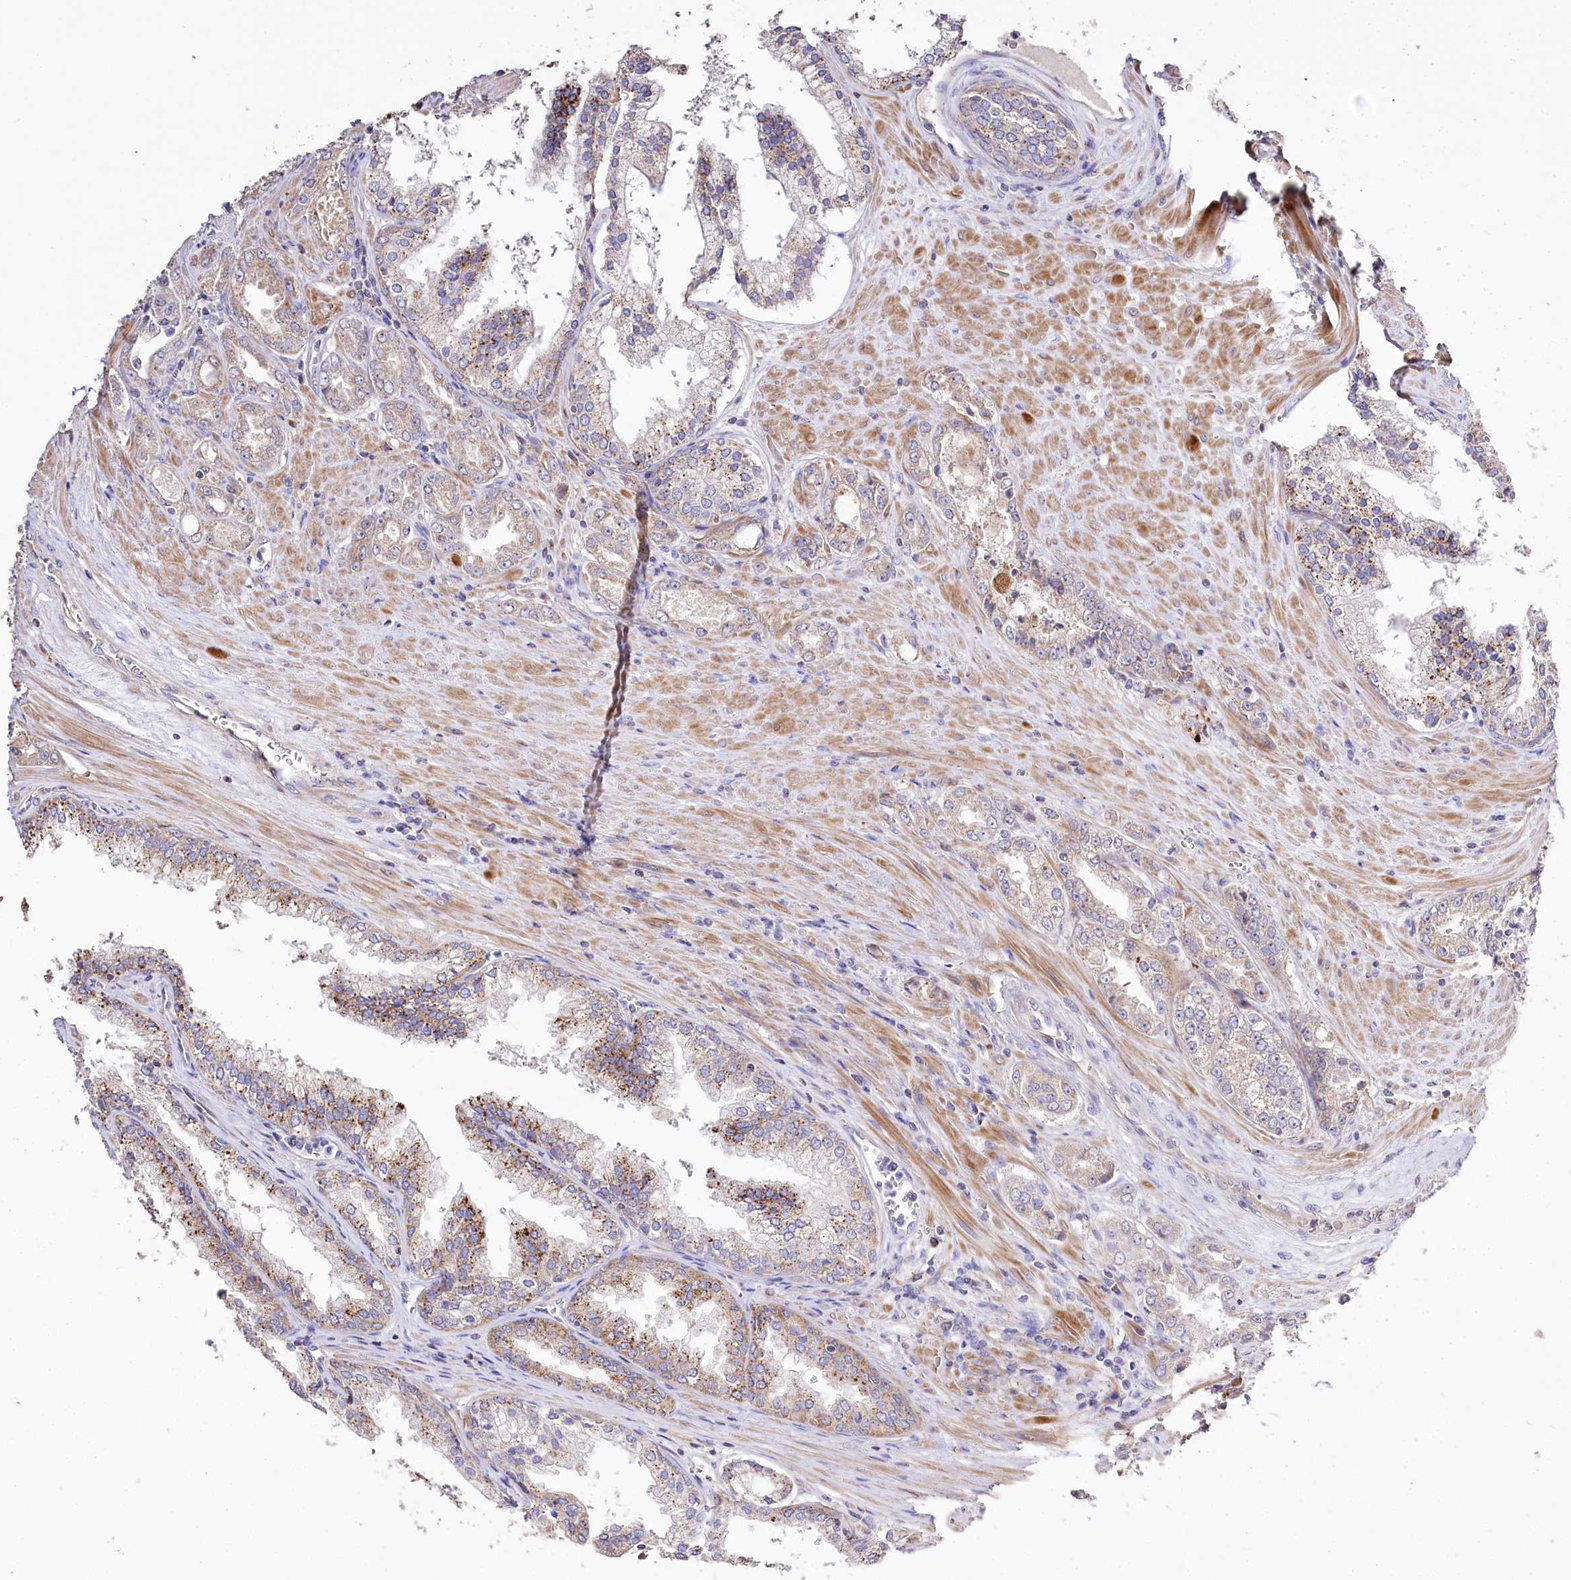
{"staining": {"intensity": "weak", "quantity": "25%-75%", "location": "cytoplasmic/membranous"}, "tissue": "prostate cancer", "cell_type": "Tumor cells", "image_type": "cancer", "snomed": [{"axis": "morphology", "description": "Adenocarcinoma, High grade"}, {"axis": "topography", "description": "Prostate"}], "caption": "Immunohistochemical staining of prostate cancer reveals low levels of weak cytoplasmic/membranous expression in about 25%-75% of tumor cells. The staining was performed using DAB (3,3'-diaminobenzidine), with brown indicating positive protein expression. Nuclei are stained blue with hematoxylin.", "gene": "PTER", "patient": {"sex": "male", "age": 72}}